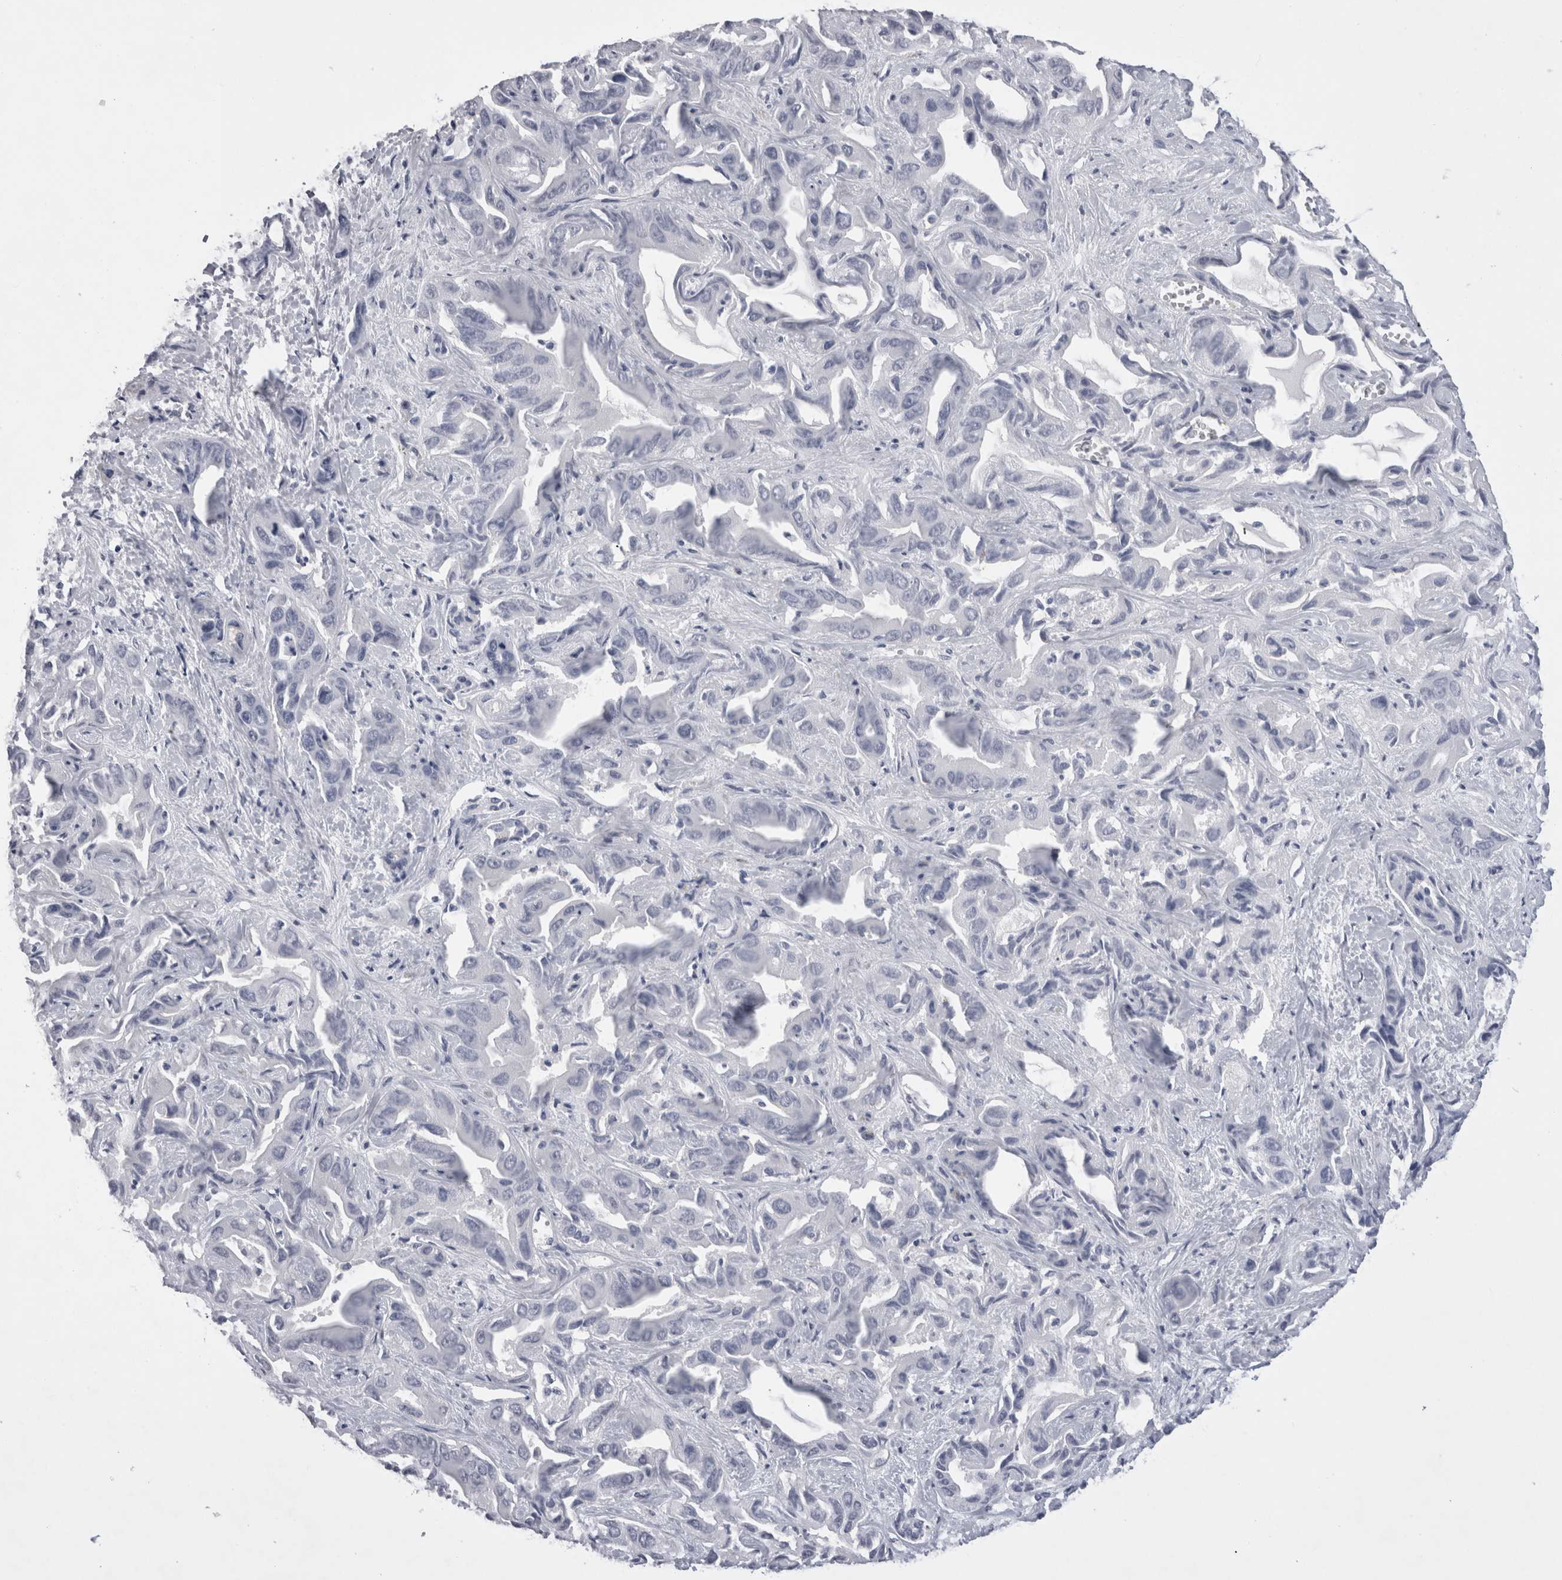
{"staining": {"intensity": "negative", "quantity": "none", "location": "none"}, "tissue": "liver cancer", "cell_type": "Tumor cells", "image_type": "cancer", "snomed": [{"axis": "morphology", "description": "Cholangiocarcinoma"}, {"axis": "topography", "description": "Liver"}], "caption": "Liver cancer was stained to show a protein in brown. There is no significant expression in tumor cells. Brightfield microscopy of immunohistochemistry (IHC) stained with DAB (3,3'-diaminobenzidine) (brown) and hematoxylin (blue), captured at high magnification.", "gene": "ATXN3", "patient": {"sex": "female", "age": 52}}